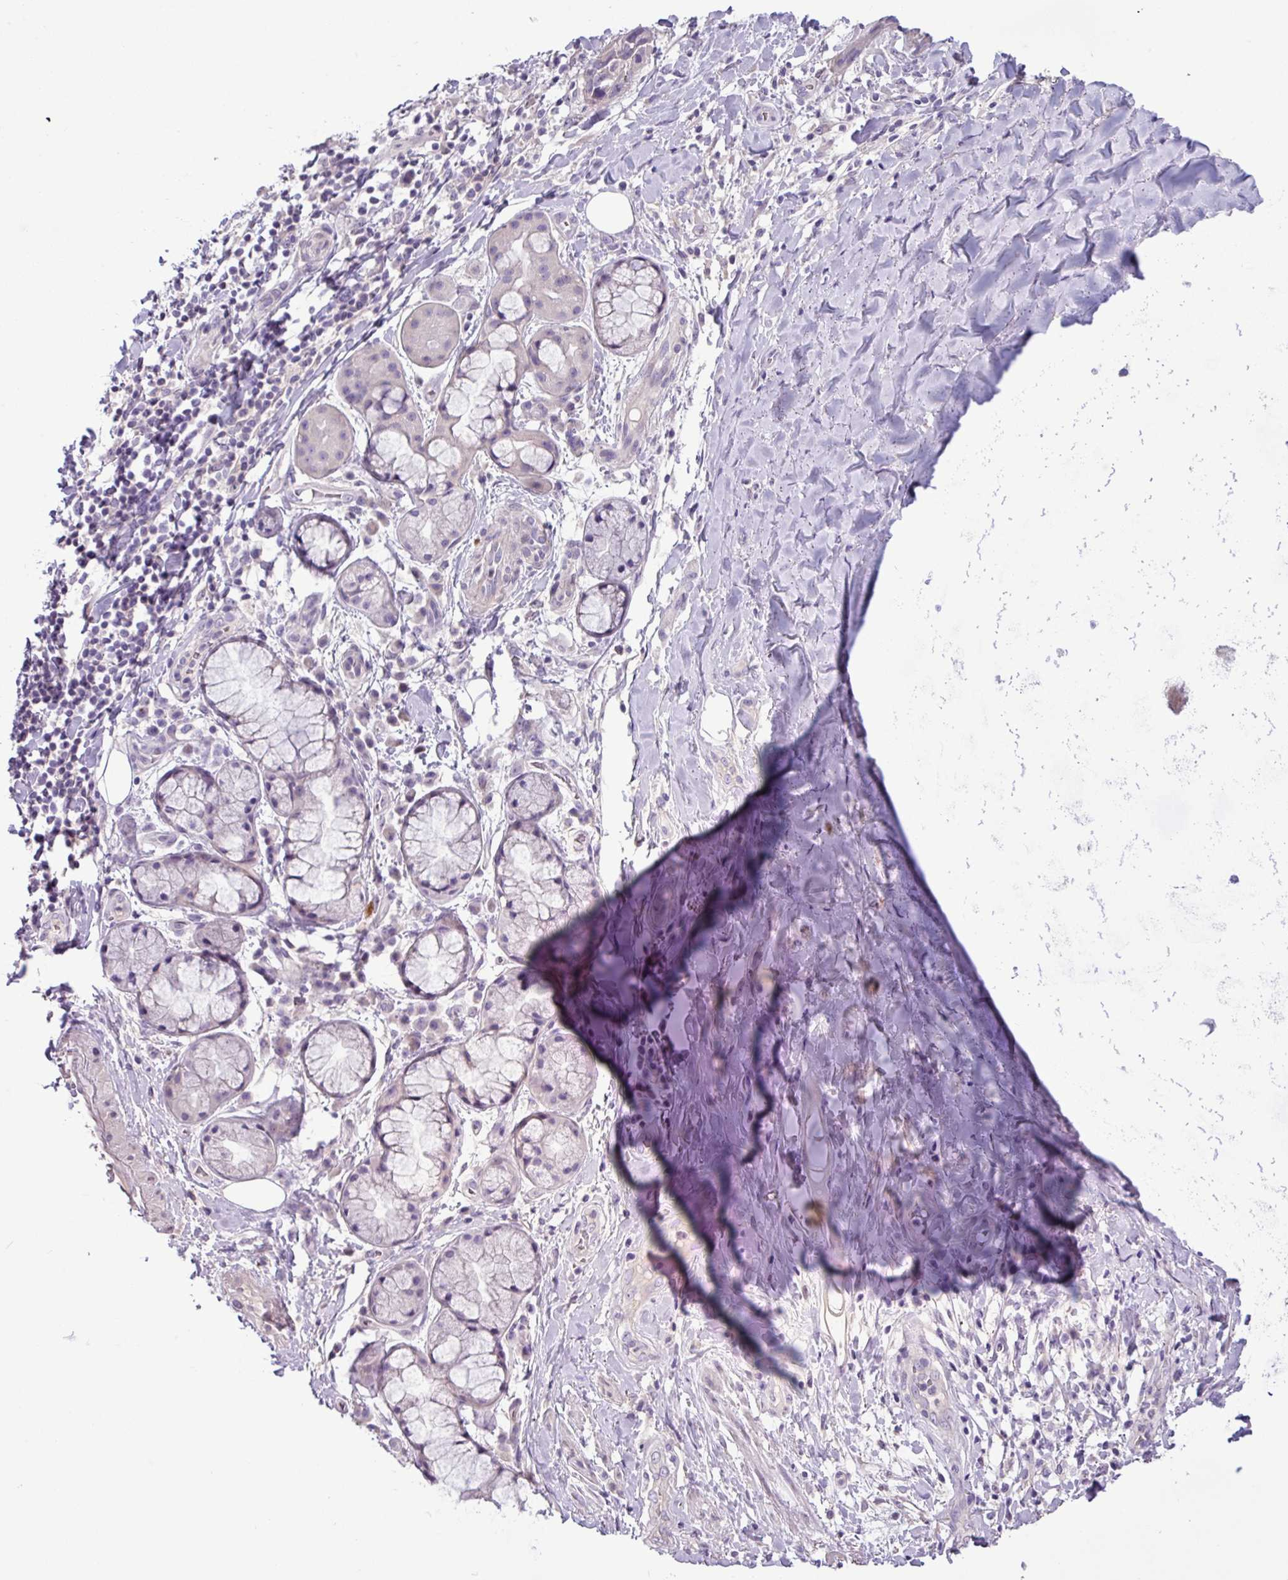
{"staining": {"intensity": "negative", "quantity": "none", "location": "none"}, "tissue": "soft tissue", "cell_type": "Chondrocytes", "image_type": "normal", "snomed": [{"axis": "morphology", "description": "Normal tissue, NOS"}, {"axis": "morphology", "description": "Squamous cell carcinoma, NOS"}, {"axis": "topography", "description": "Bronchus"}, {"axis": "topography", "description": "Lung"}], "caption": "Unremarkable soft tissue was stained to show a protein in brown. There is no significant expression in chondrocytes. (Stains: DAB (3,3'-diaminobenzidine) immunohistochemistry with hematoxylin counter stain, Microscopy: brightfield microscopy at high magnification).", "gene": "PNLDC1", "patient": {"sex": "female", "age": 70}}